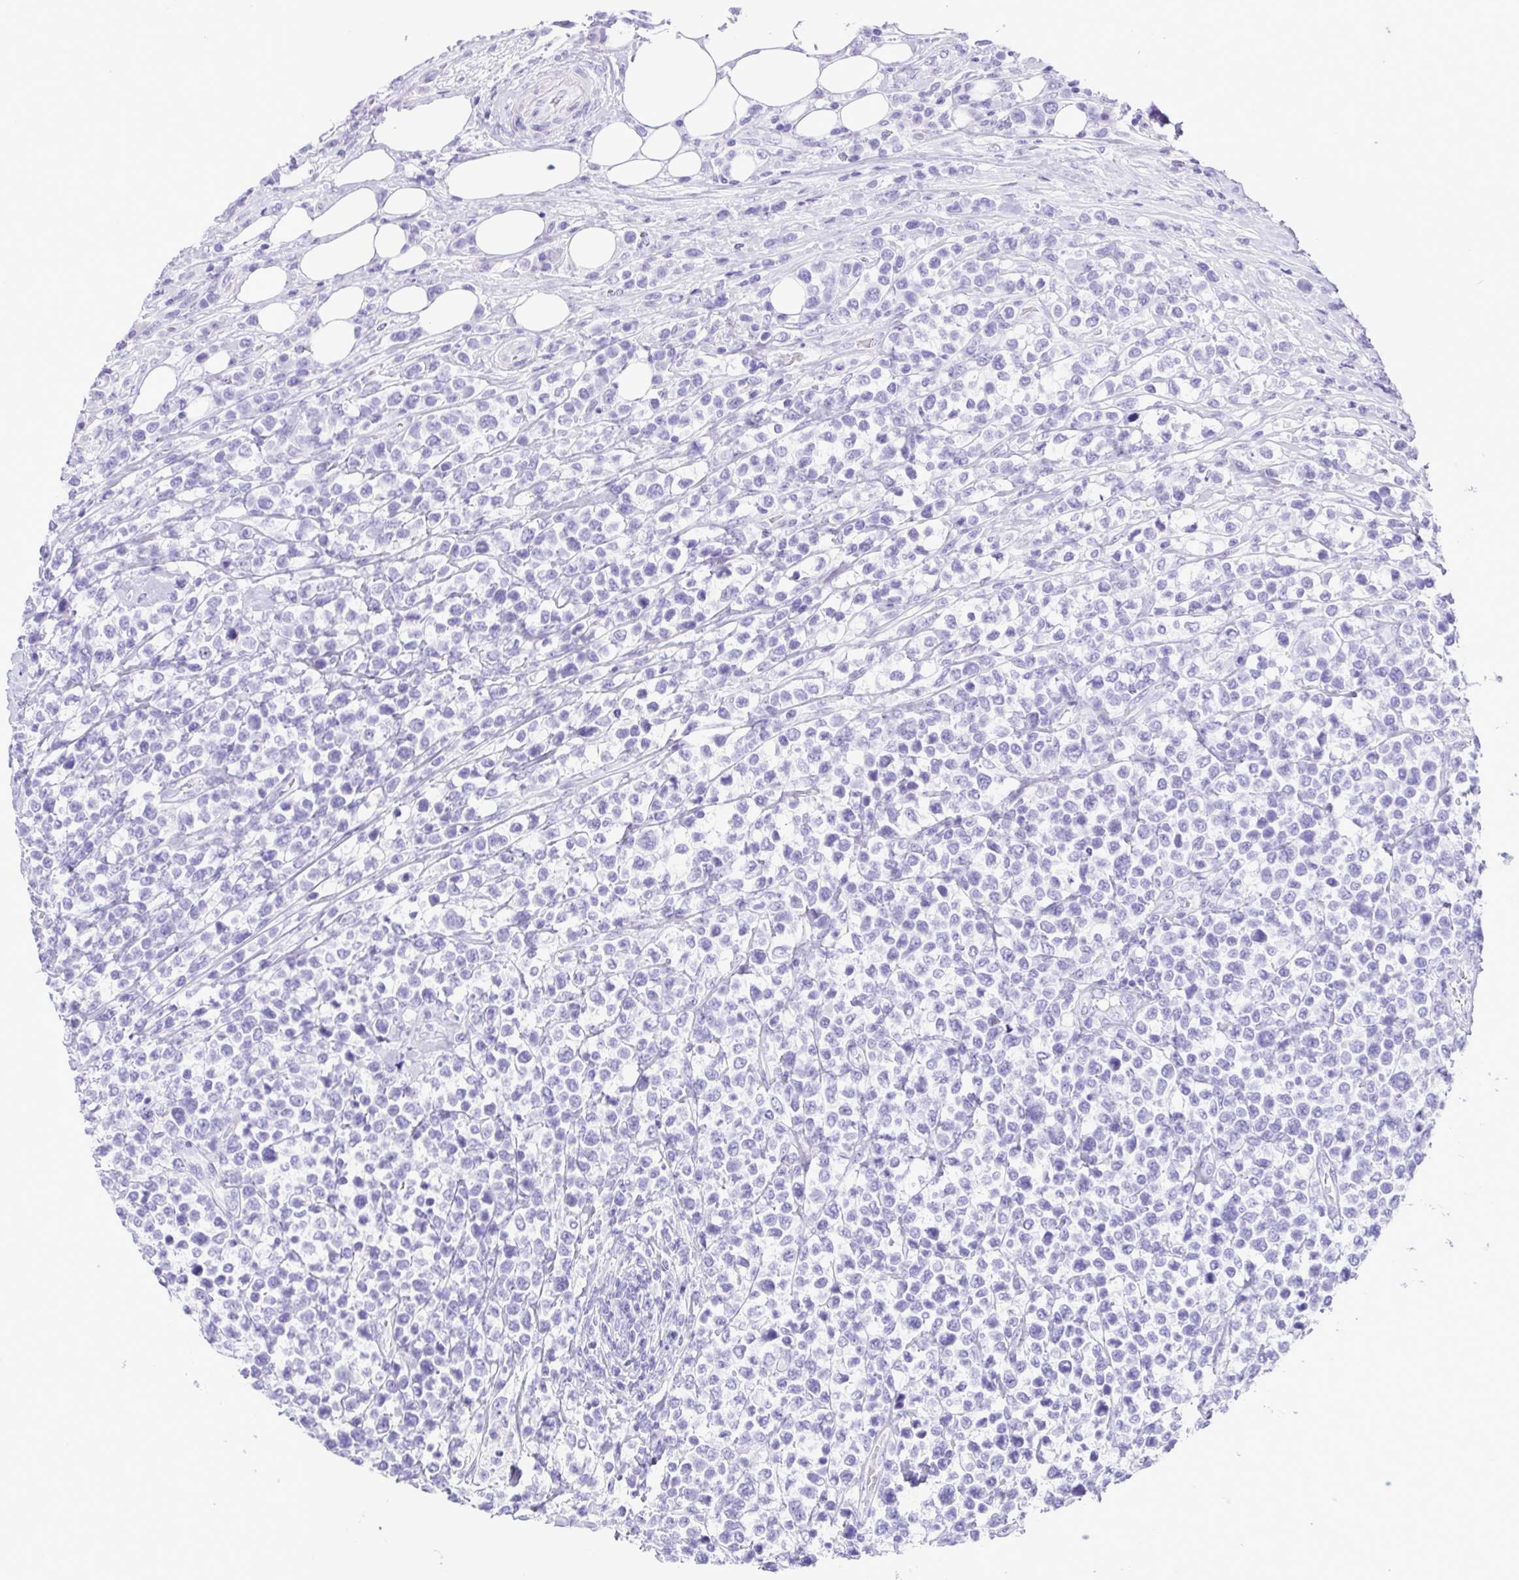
{"staining": {"intensity": "negative", "quantity": "none", "location": "none"}, "tissue": "lymphoma", "cell_type": "Tumor cells", "image_type": "cancer", "snomed": [{"axis": "morphology", "description": "Malignant lymphoma, non-Hodgkin's type, High grade"}, {"axis": "topography", "description": "Soft tissue"}], "caption": "Immunohistochemistry (IHC) of lymphoma shows no positivity in tumor cells.", "gene": "CASP14", "patient": {"sex": "female", "age": 56}}